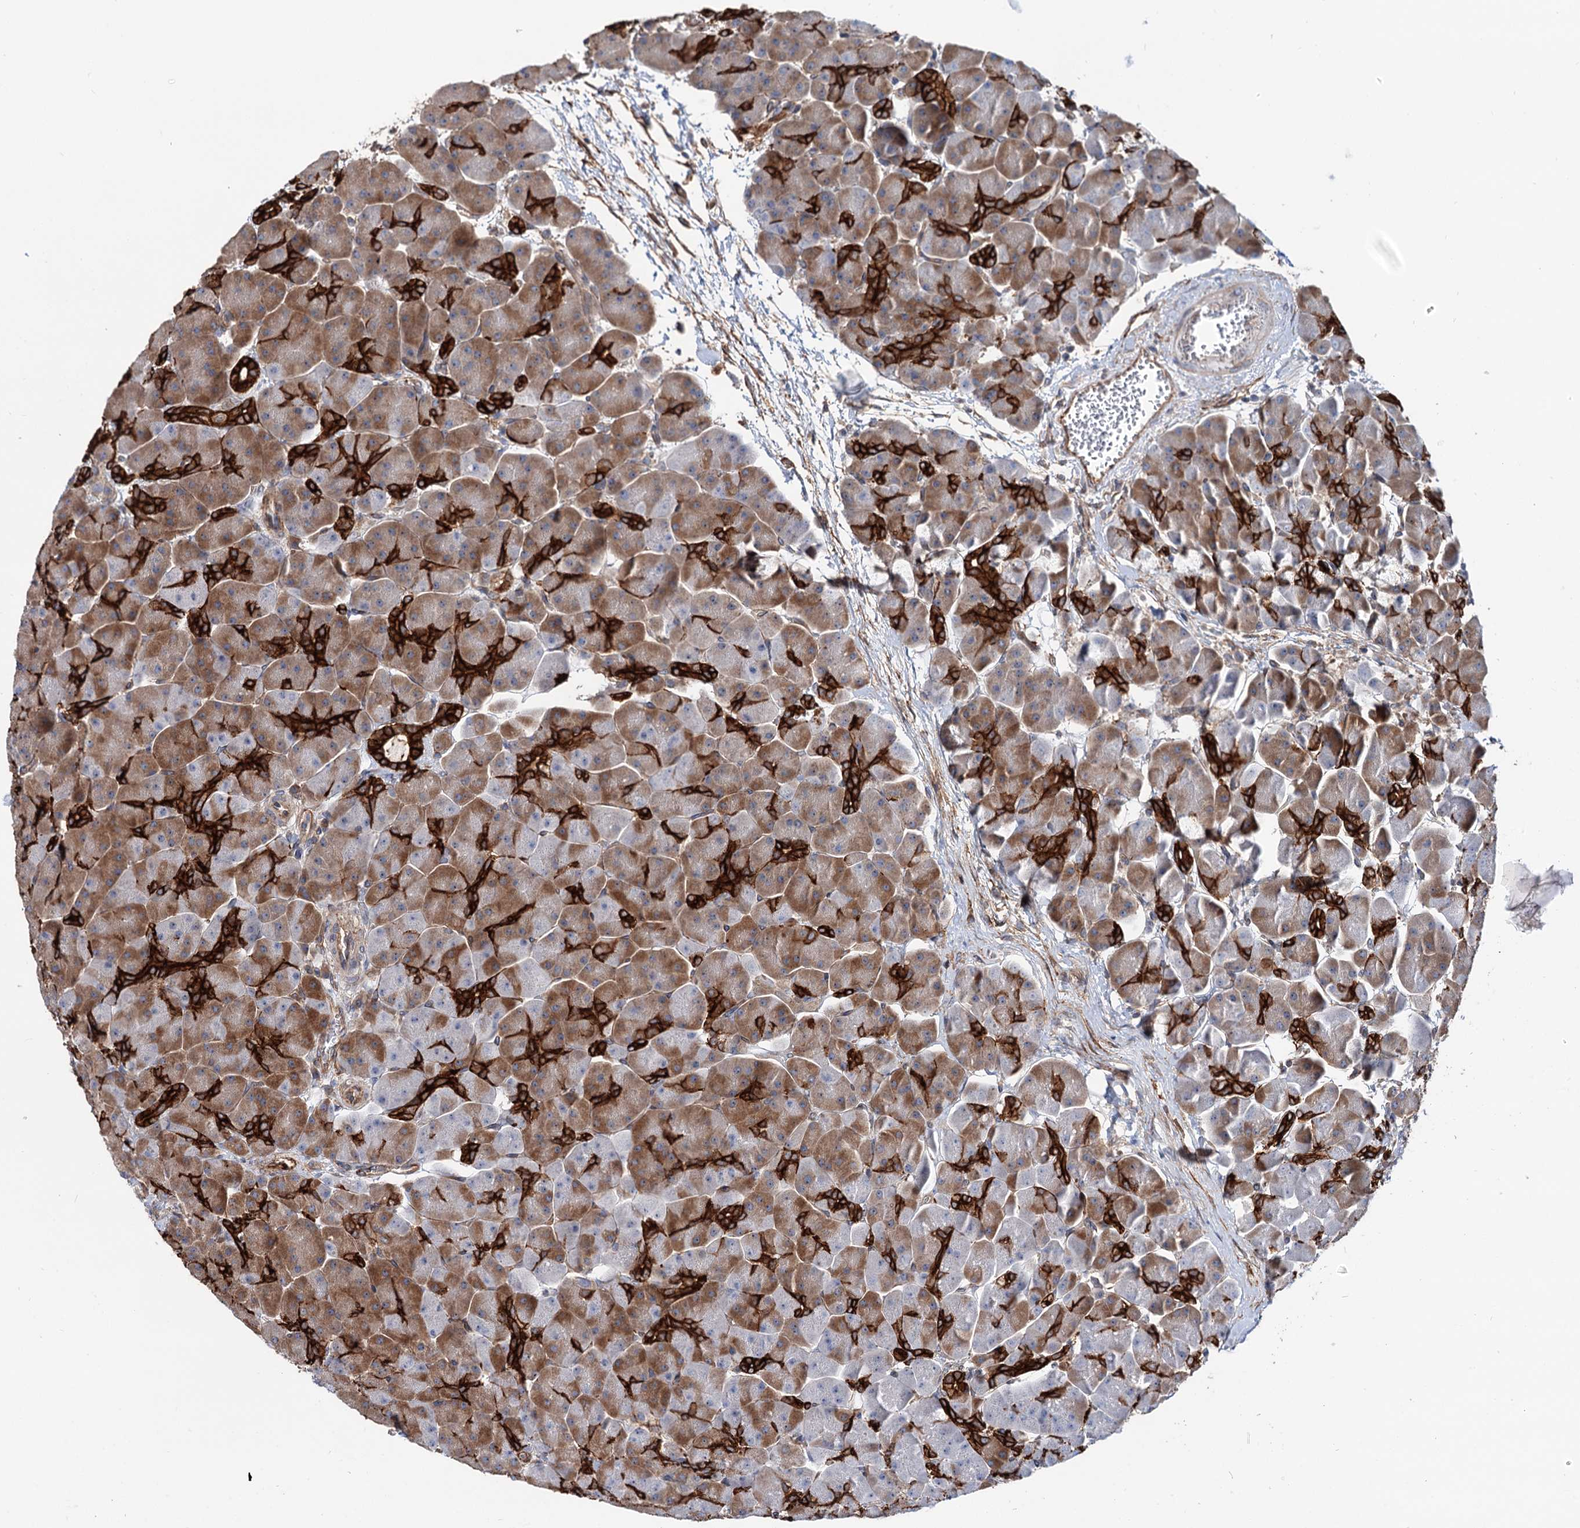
{"staining": {"intensity": "strong", "quantity": ">75%", "location": "cytoplasmic/membranous"}, "tissue": "pancreas", "cell_type": "Exocrine glandular cells", "image_type": "normal", "snomed": [{"axis": "morphology", "description": "Normal tissue, NOS"}, {"axis": "topography", "description": "Pancreas"}], "caption": "This is a histology image of immunohistochemistry staining of unremarkable pancreas, which shows strong staining in the cytoplasmic/membranous of exocrine glandular cells.", "gene": "PTDSS2", "patient": {"sex": "male", "age": 66}}